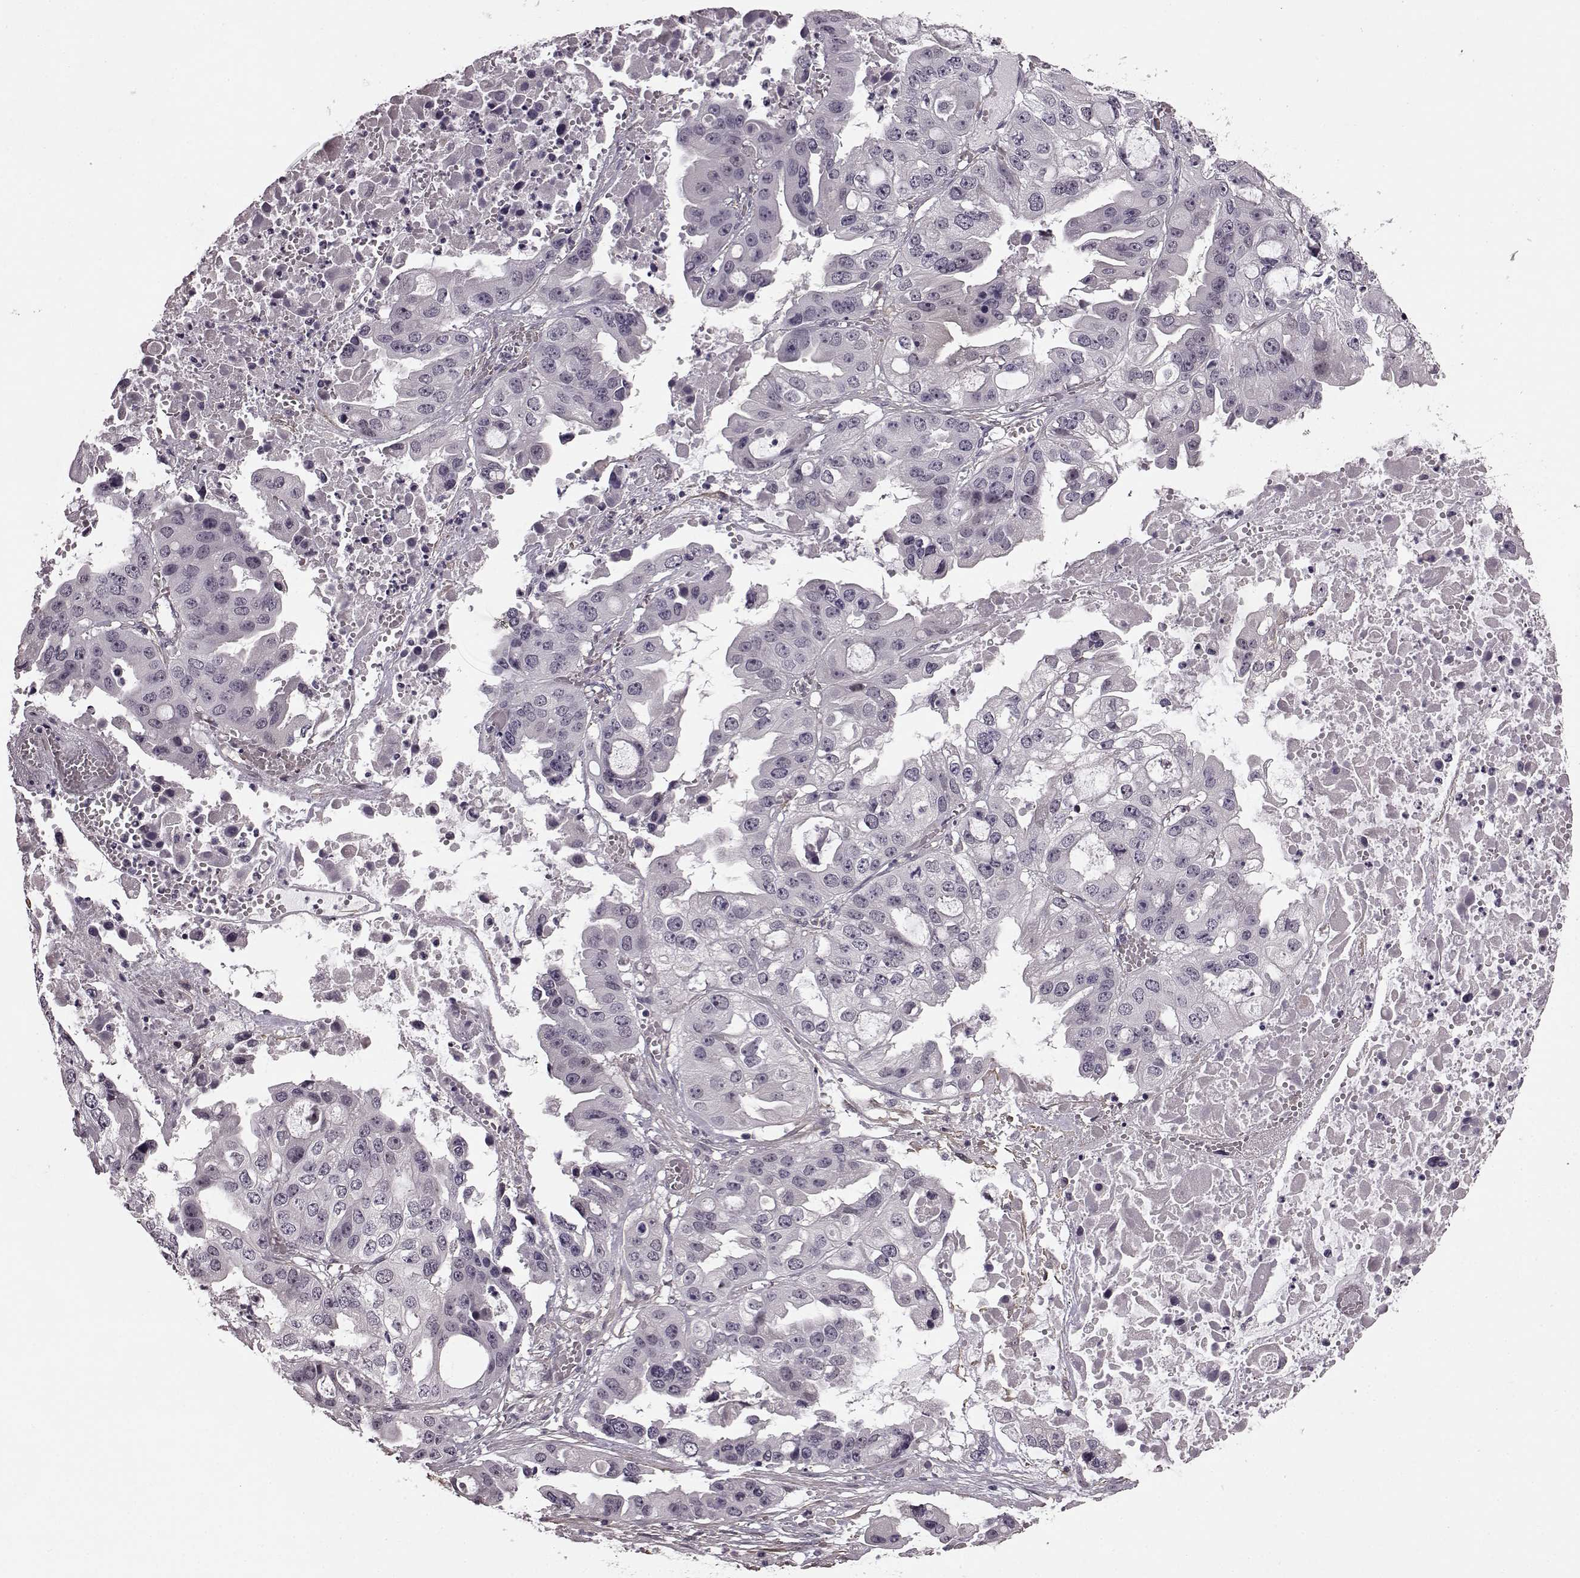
{"staining": {"intensity": "negative", "quantity": "none", "location": "none"}, "tissue": "ovarian cancer", "cell_type": "Tumor cells", "image_type": "cancer", "snomed": [{"axis": "morphology", "description": "Cystadenocarcinoma, serous, NOS"}, {"axis": "topography", "description": "Ovary"}], "caption": "A histopathology image of ovarian serous cystadenocarcinoma stained for a protein displays no brown staining in tumor cells.", "gene": "SLCO3A1", "patient": {"sex": "female", "age": 56}}